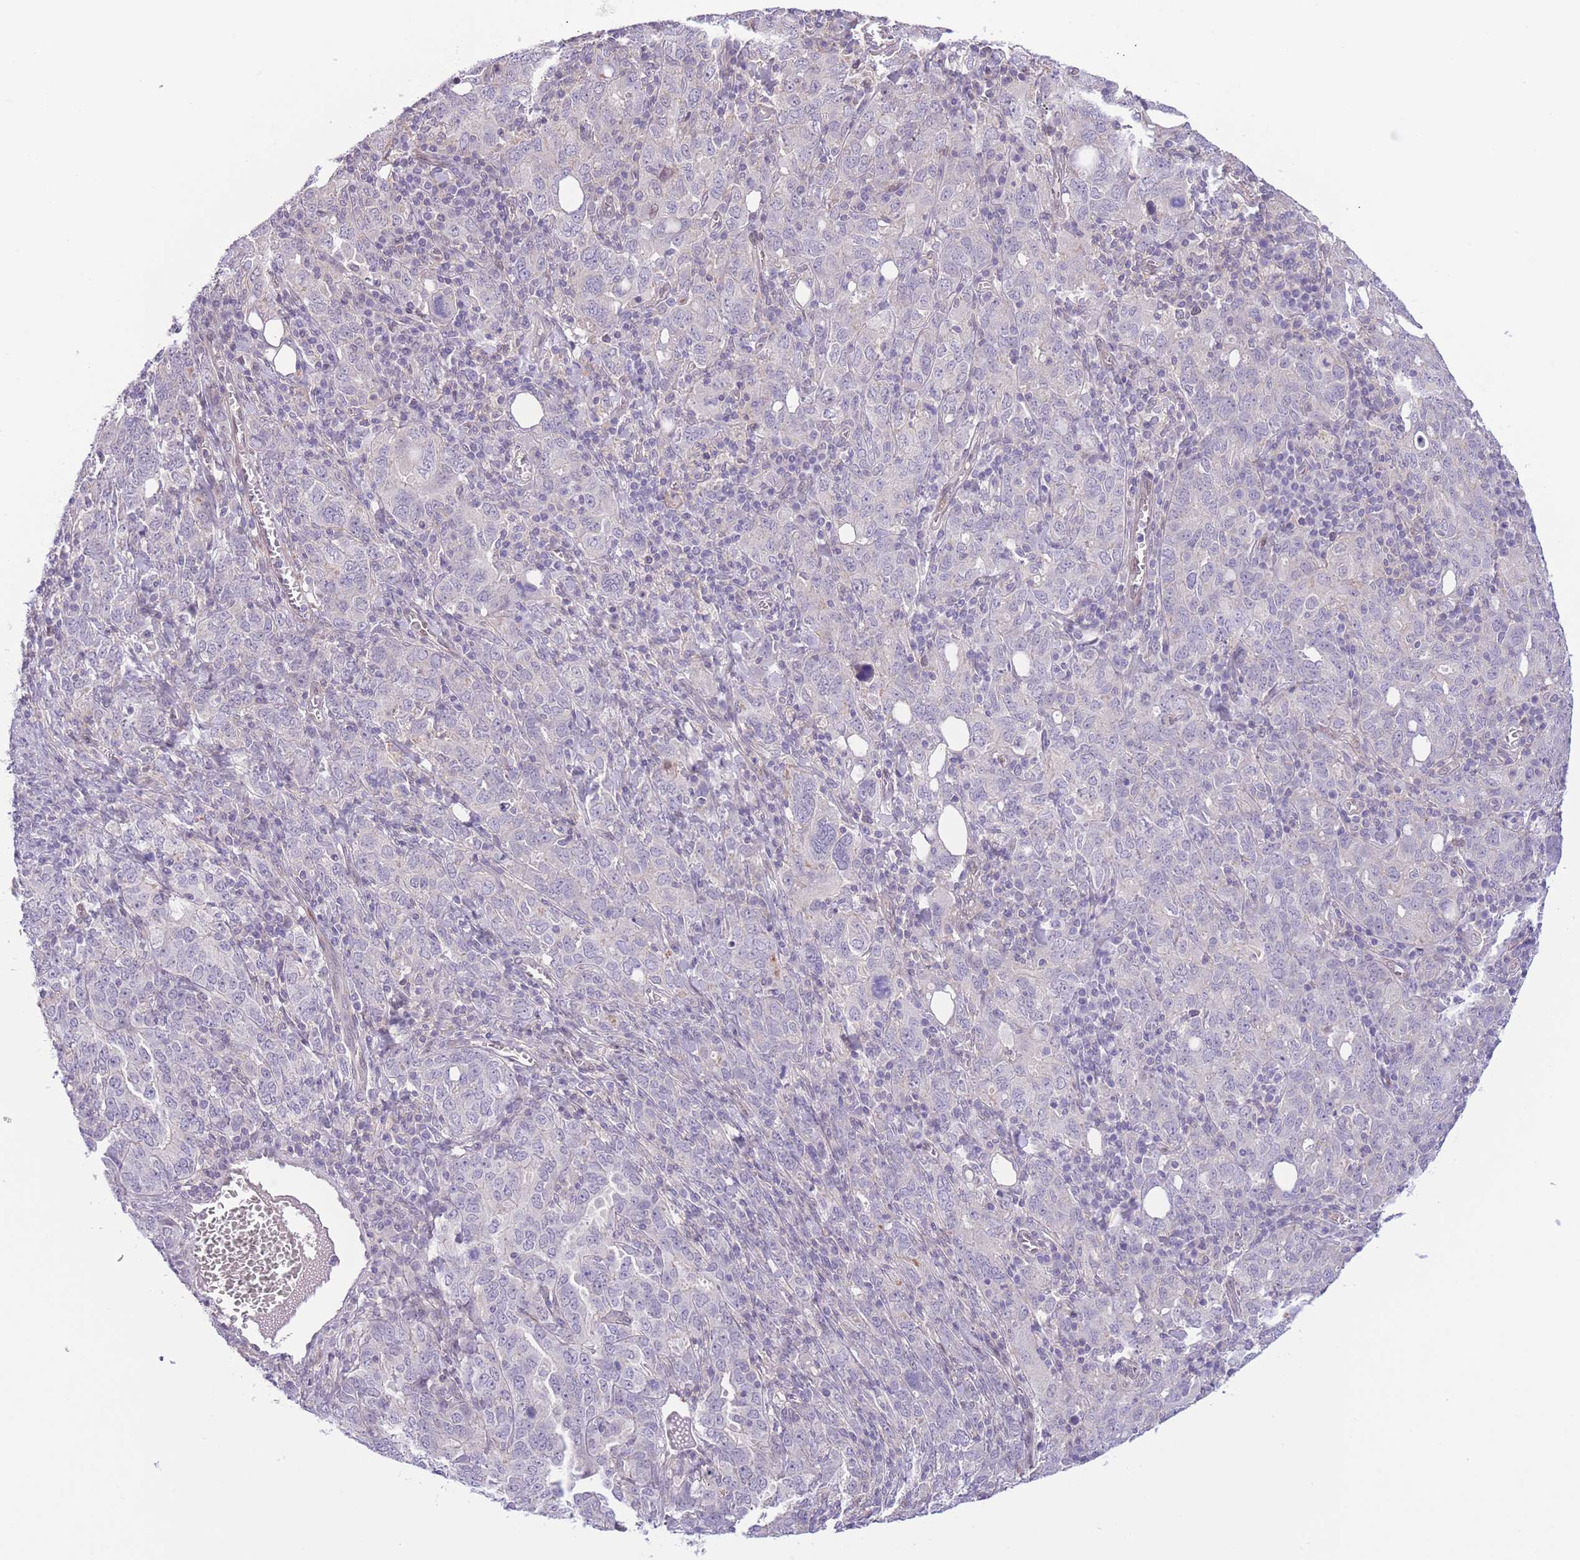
{"staining": {"intensity": "negative", "quantity": "none", "location": "none"}, "tissue": "ovarian cancer", "cell_type": "Tumor cells", "image_type": "cancer", "snomed": [{"axis": "morphology", "description": "Carcinoma, endometroid"}, {"axis": "topography", "description": "Ovary"}], "caption": "This is an immunohistochemistry (IHC) image of ovarian endometroid carcinoma. There is no staining in tumor cells.", "gene": "C9orf152", "patient": {"sex": "female", "age": 62}}